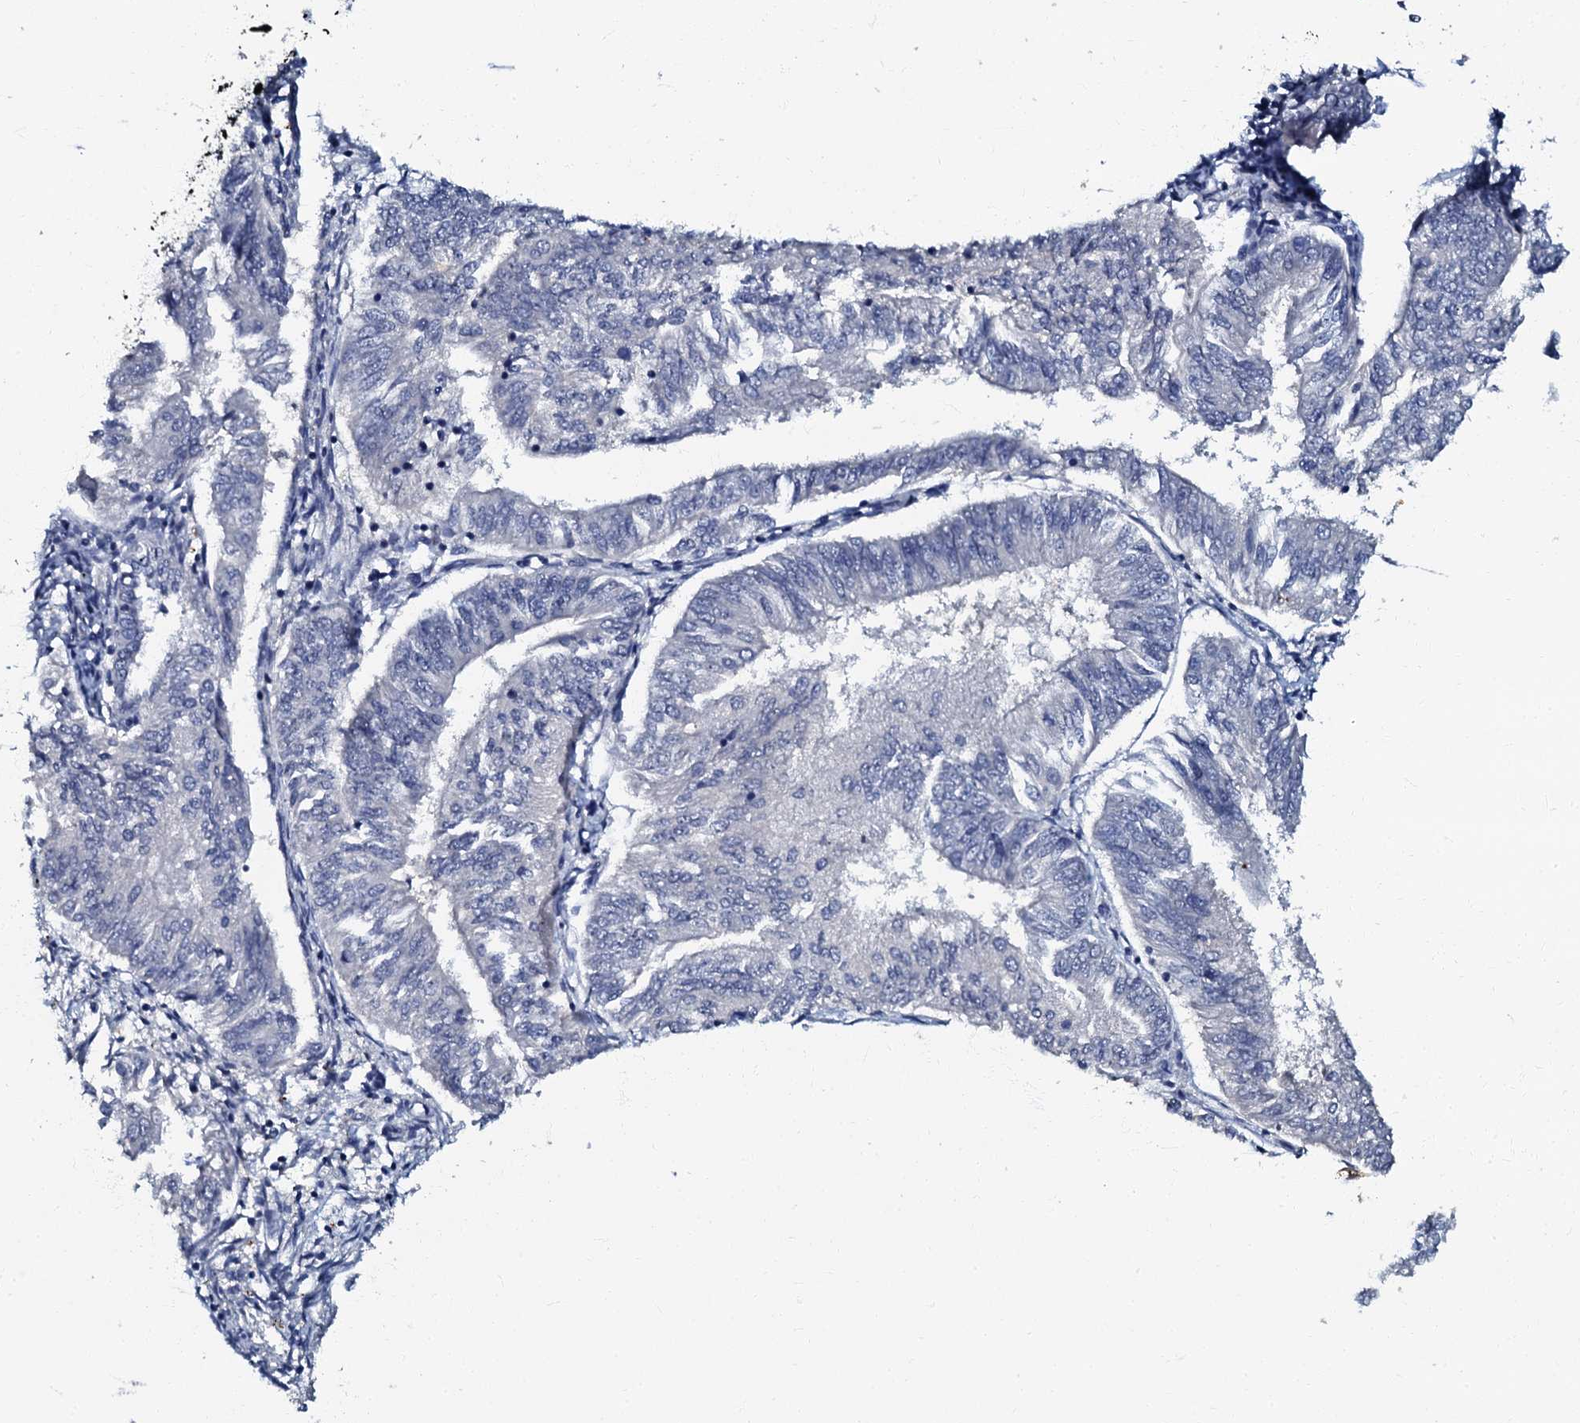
{"staining": {"intensity": "negative", "quantity": "none", "location": "none"}, "tissue": "endometrial cancer", "cell_type": "Tumor cells", "image_type": "cancer", "snomed": [{"axis": "morphology", "description": "Adenocarcinoma, NOS"}, {"axis": "topography", "description": "Endometrium"}], "caption": "Immunohistochemistry (IHC) of endometrial cancer (adenocarcinoma) demonstrates no expression in tumor cells.", "gene": "OLAH", "patient": {"sex": "female", "age": 58}}